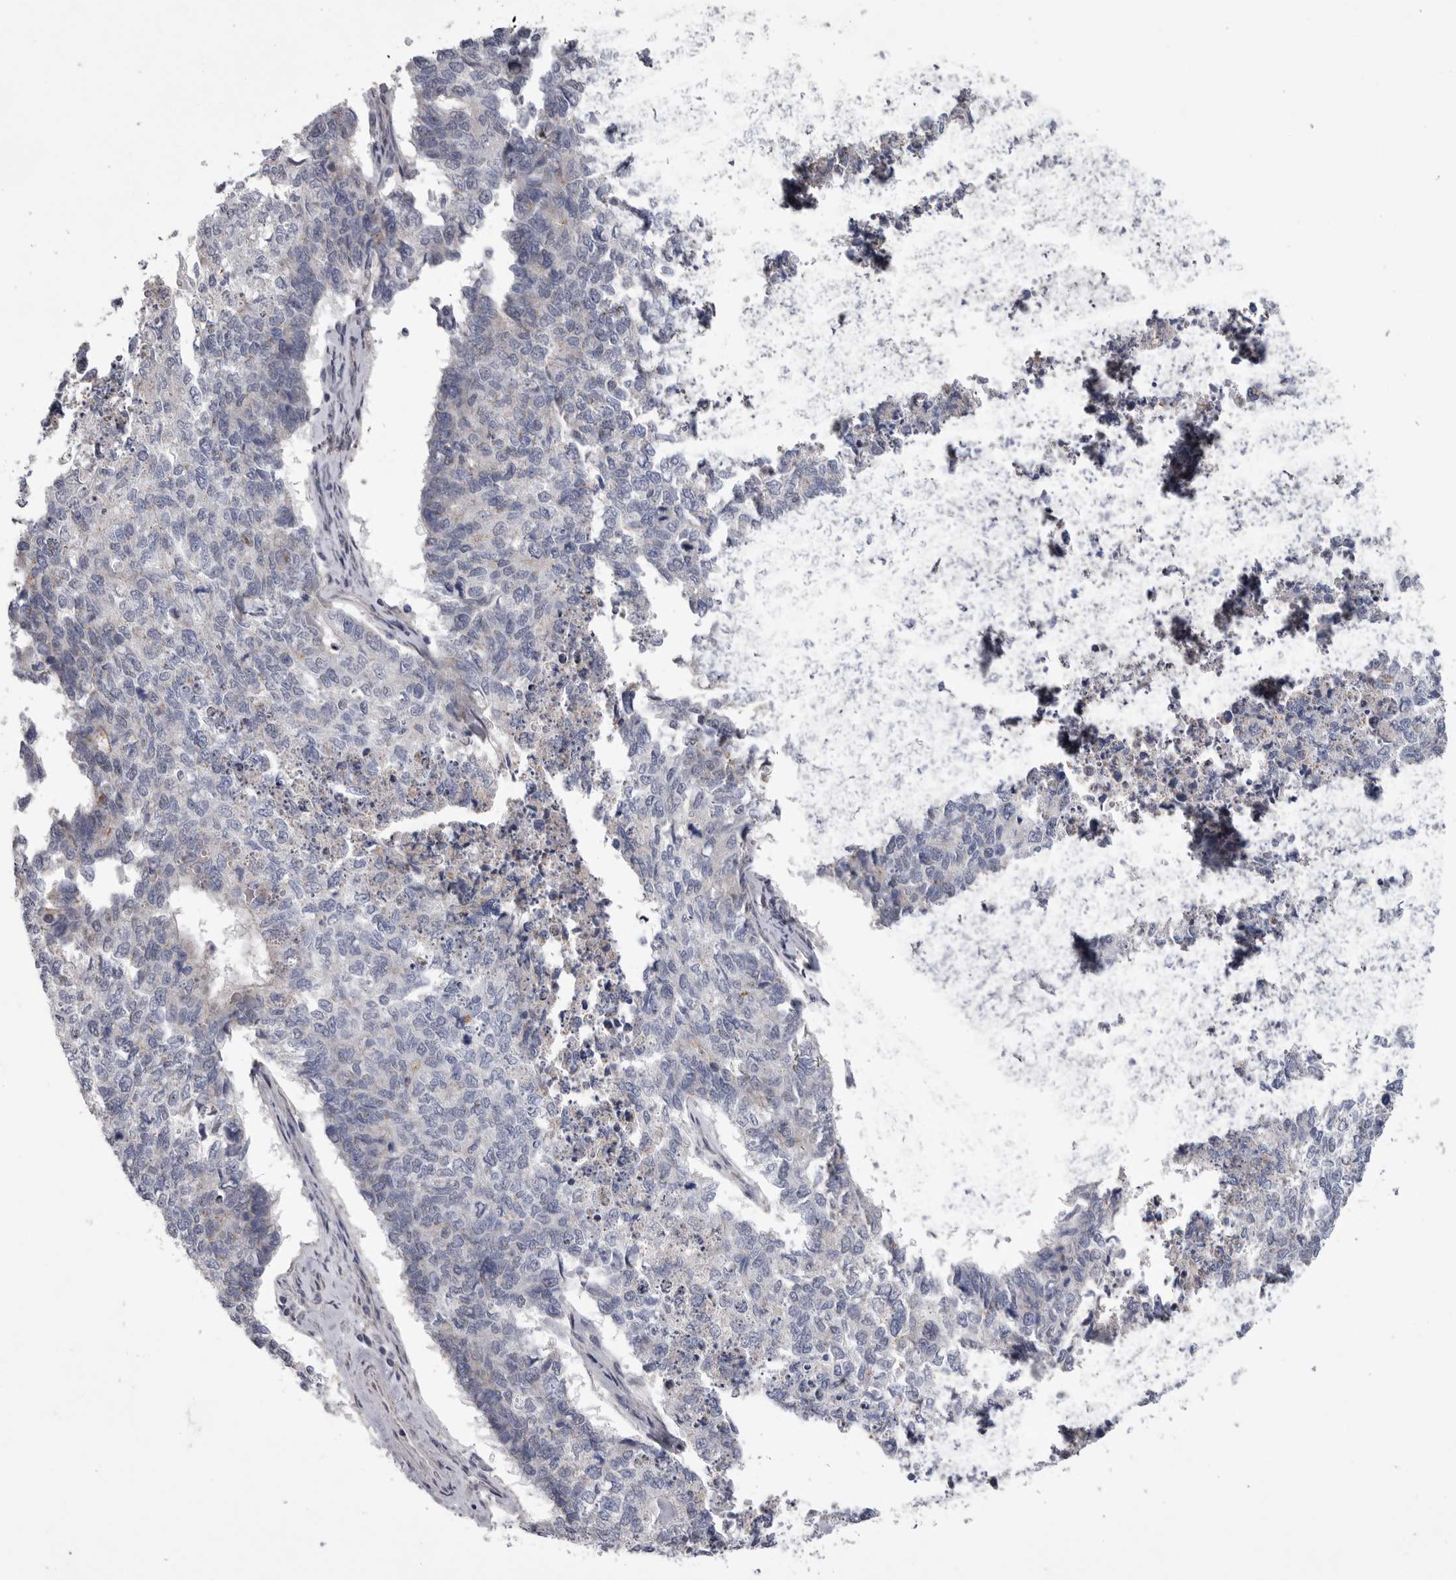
{"staining": {"intensity": "negative", "quantity": "none", "location": "none"}, "tissue": "cervical cancer", "cell_type": "Tumor cells", "image_type": "cancer", "snomed": [{"axis": "morphology", "description": "Squamous cell carcinoma, NOS"}, {"axis": "topography", "description": "Cervix"}], "caption": "Immunohistochemical staining of human cervical squamous cell carcinoma exhibits no significant expression in tumor cells.", "gene": "CRP", "patient": {"sex": "female", "age": 63}}